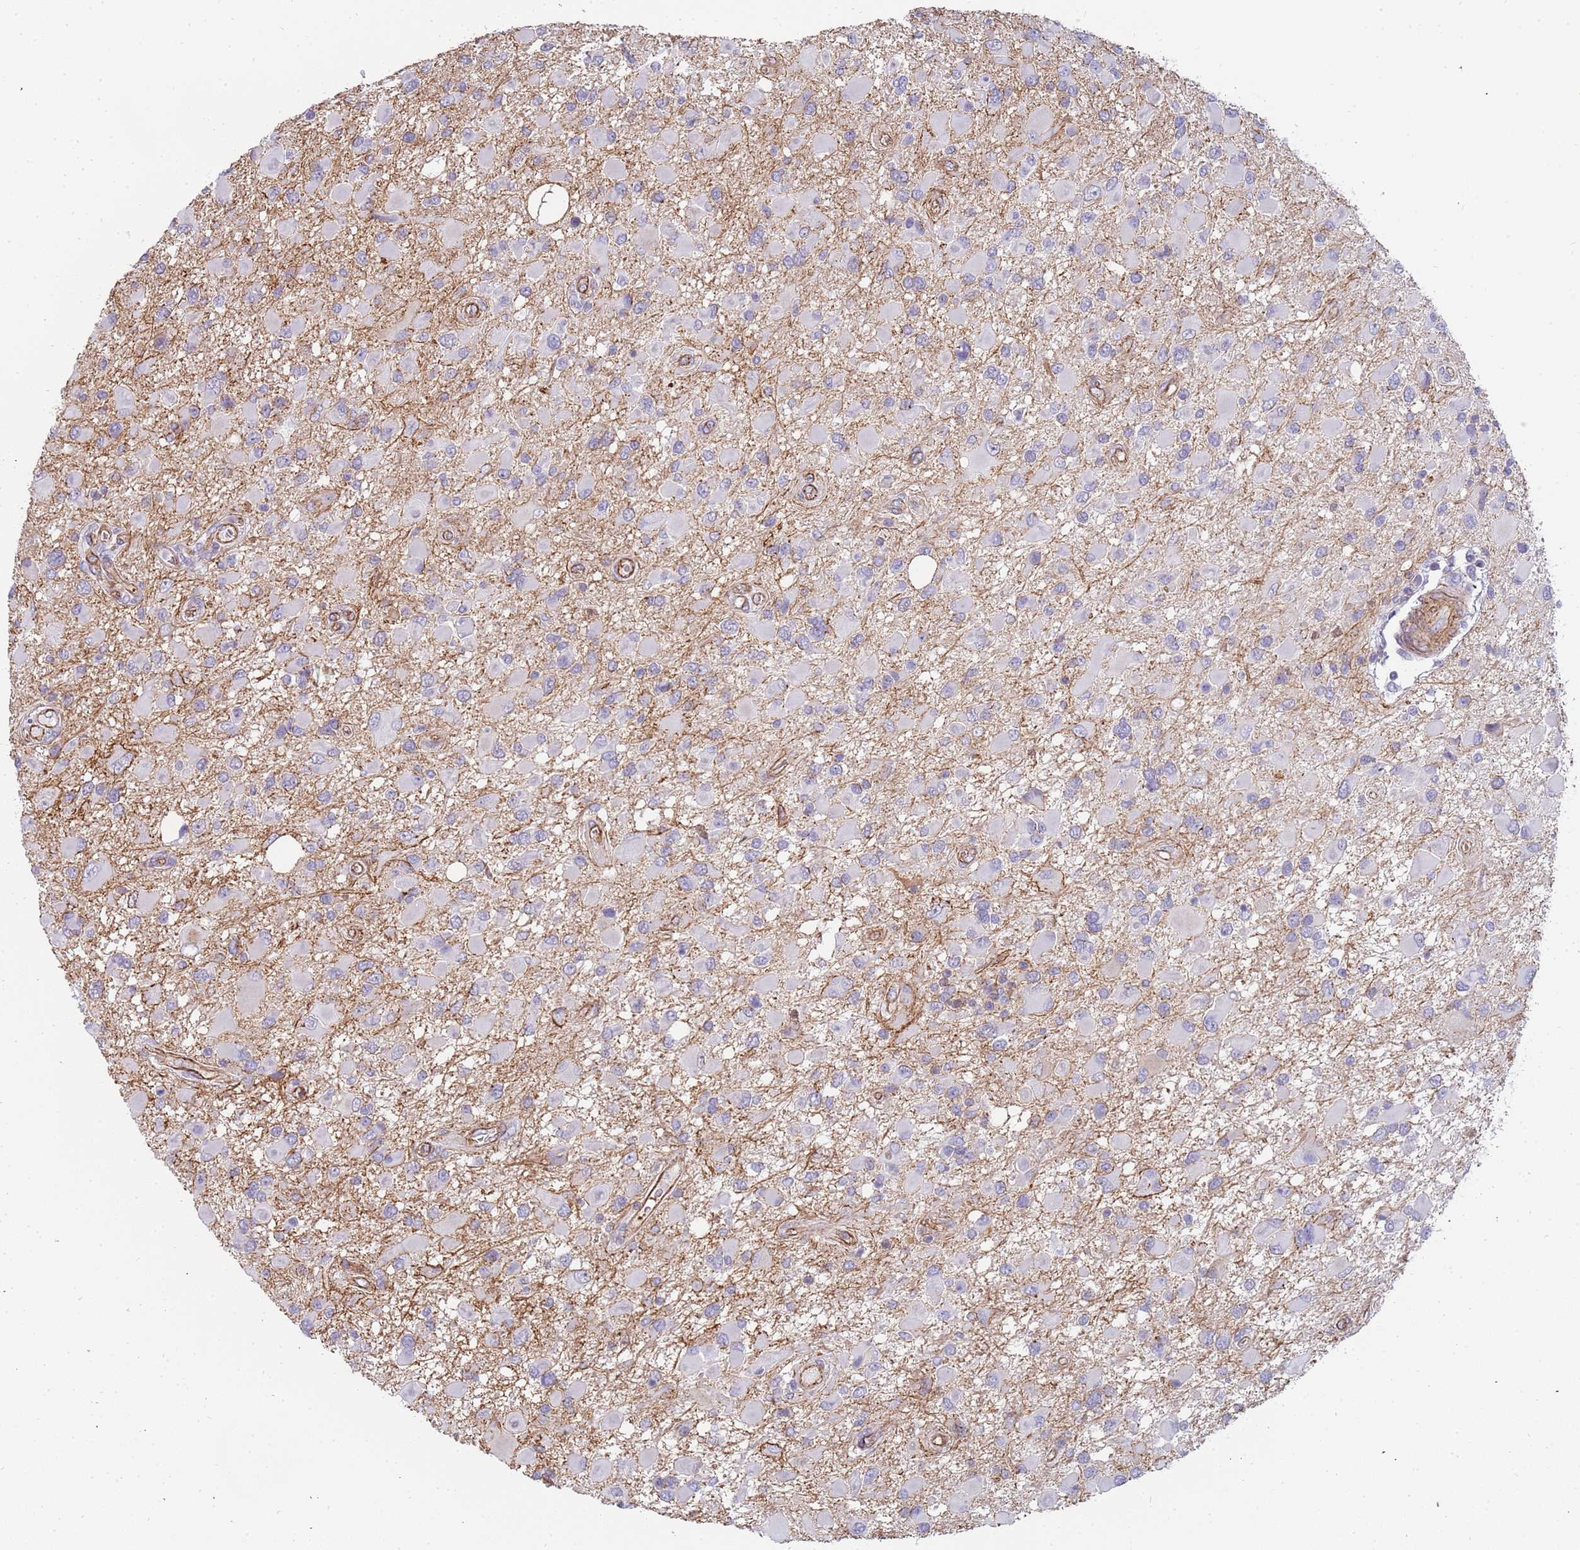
{"staining": {"intensity": "negative", "quantity": "none", "location": "none"}, "tissue": "glioma", "cell_type": "Tumor cells", "image_type": "cancer", "snomed": [{"axis": "morphology", "description": "Glioma, malignant, High grade"}, {"axis": "topography", "description": "Brain"}], "caption": "High power microscopy micrograph of an immunohistochemistry image of glioma, revealing no significant staining in tumor cells.", "gene": "GFRAL", "patient": {"sex": "male", "age": 53}}